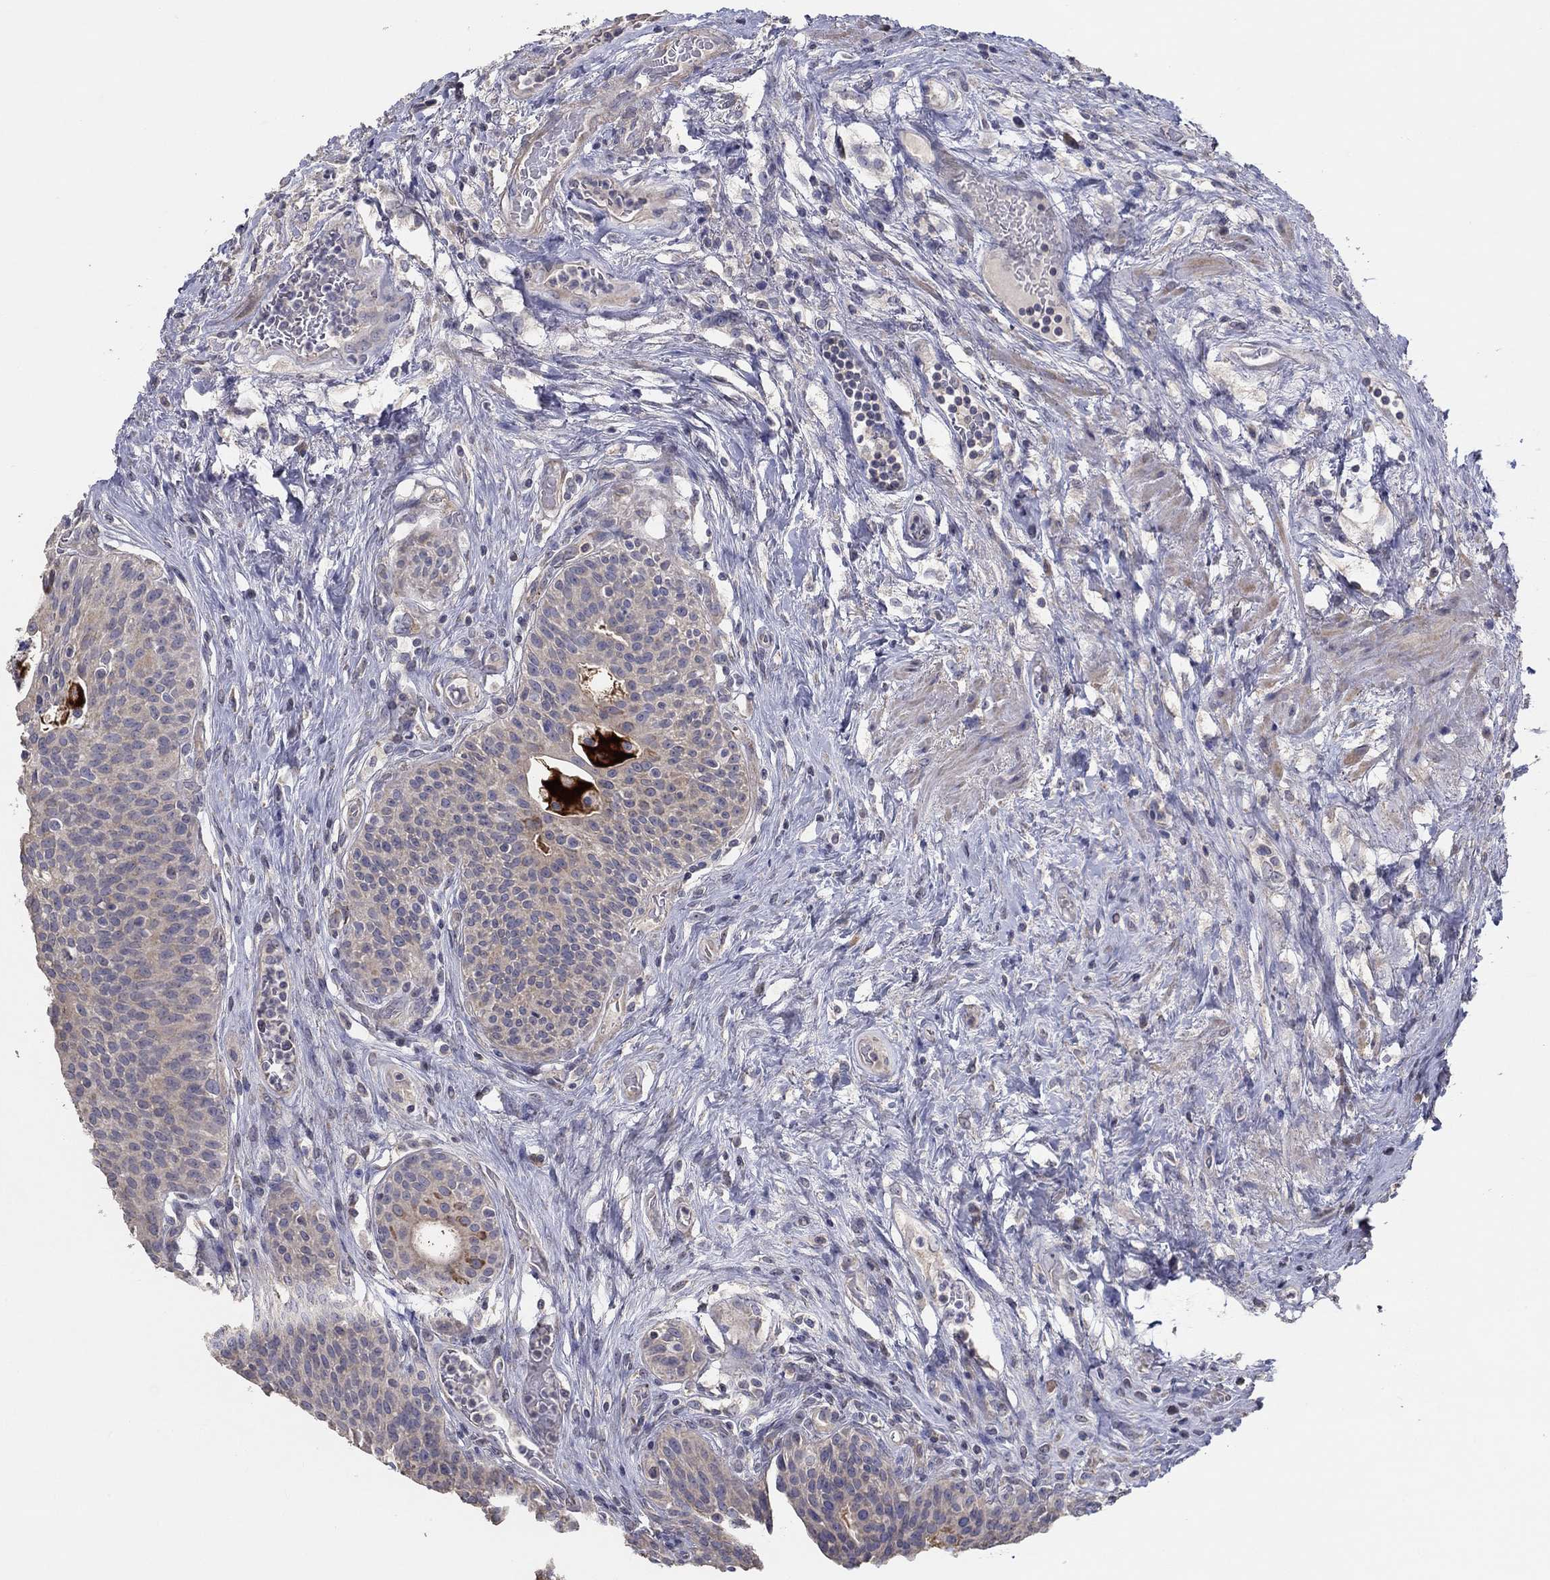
{"staining": {"intensity": "negative", "quantity": "none", "location": "none"}, "tissue": "urothelial cancer", "cell_type": "Tumor cells", "image_type": "cancer", "snomed": [{"axis": "morphology", "description": "Urothelial carcinoma, High grade"}, {"axis": "topography", "description": "Urinary bladder"}], "caption": "Tumor cells show no significant protein expression in urothelial carcinoma (high-grade).", "gene": "DOCK3", "patient": {"sex": "male", "age": 79}}